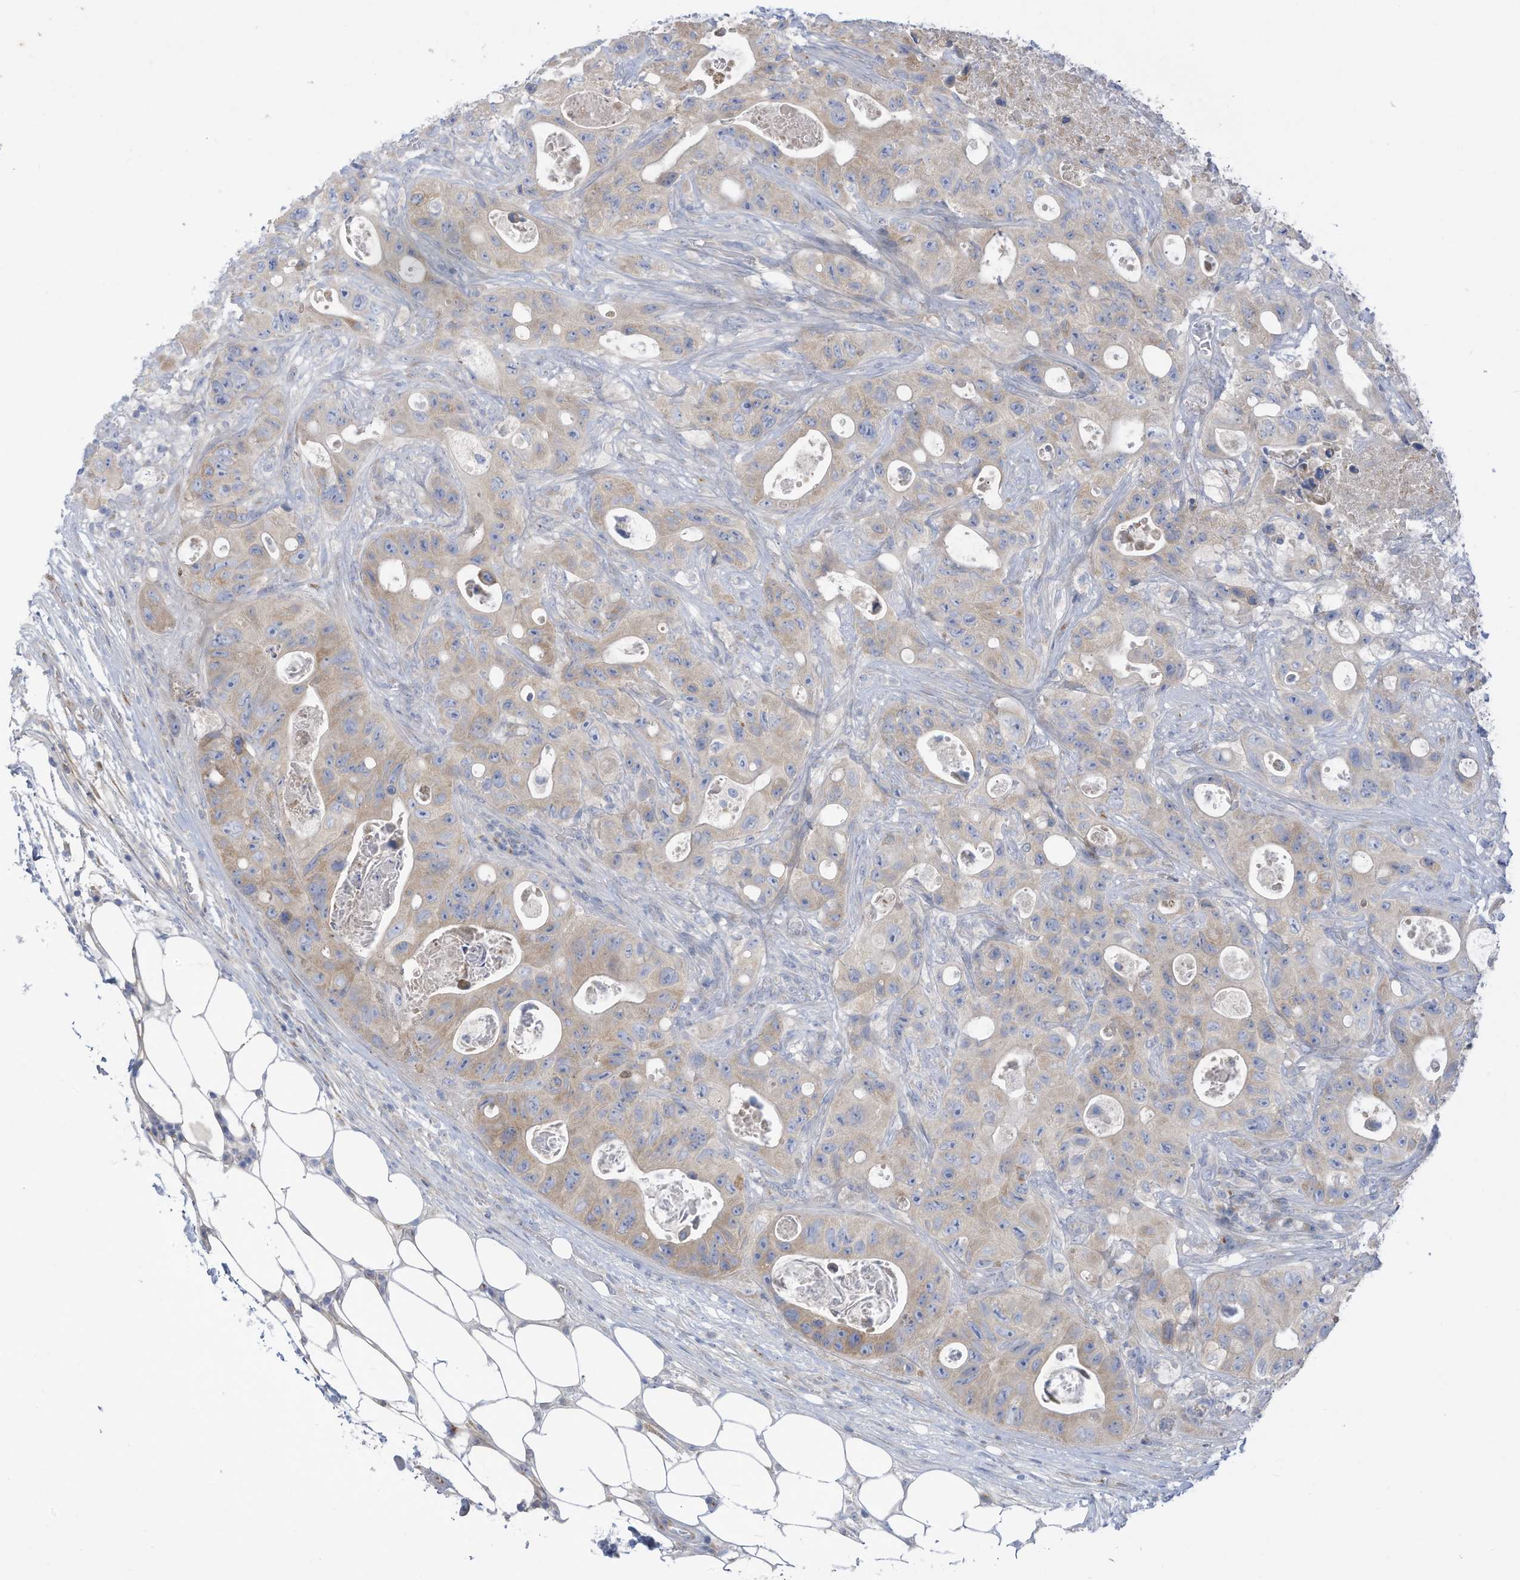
{"staining": {"intensity": "weak", "quantity": "25%-75%", "location": "cytoplasmic/membranous"}, "tissue": "colorectal cancer", "cell_type": "Tumor cells", "image_type": "cancer", "snomed": [{"axis": "morphology", "description": "Adenocarcinoma, NOS"}, {"axis": "topography", "description": "Colon"}], "caption": "There is low levels of weak cytoplasmic/membranous expression in tumor cells of adenocarcinoma (colorectal), as demonstrated by immunohistochemical staining (brown color).", "gene": "TRMT2B", "patient": {"sex": "female", "age": 46}}